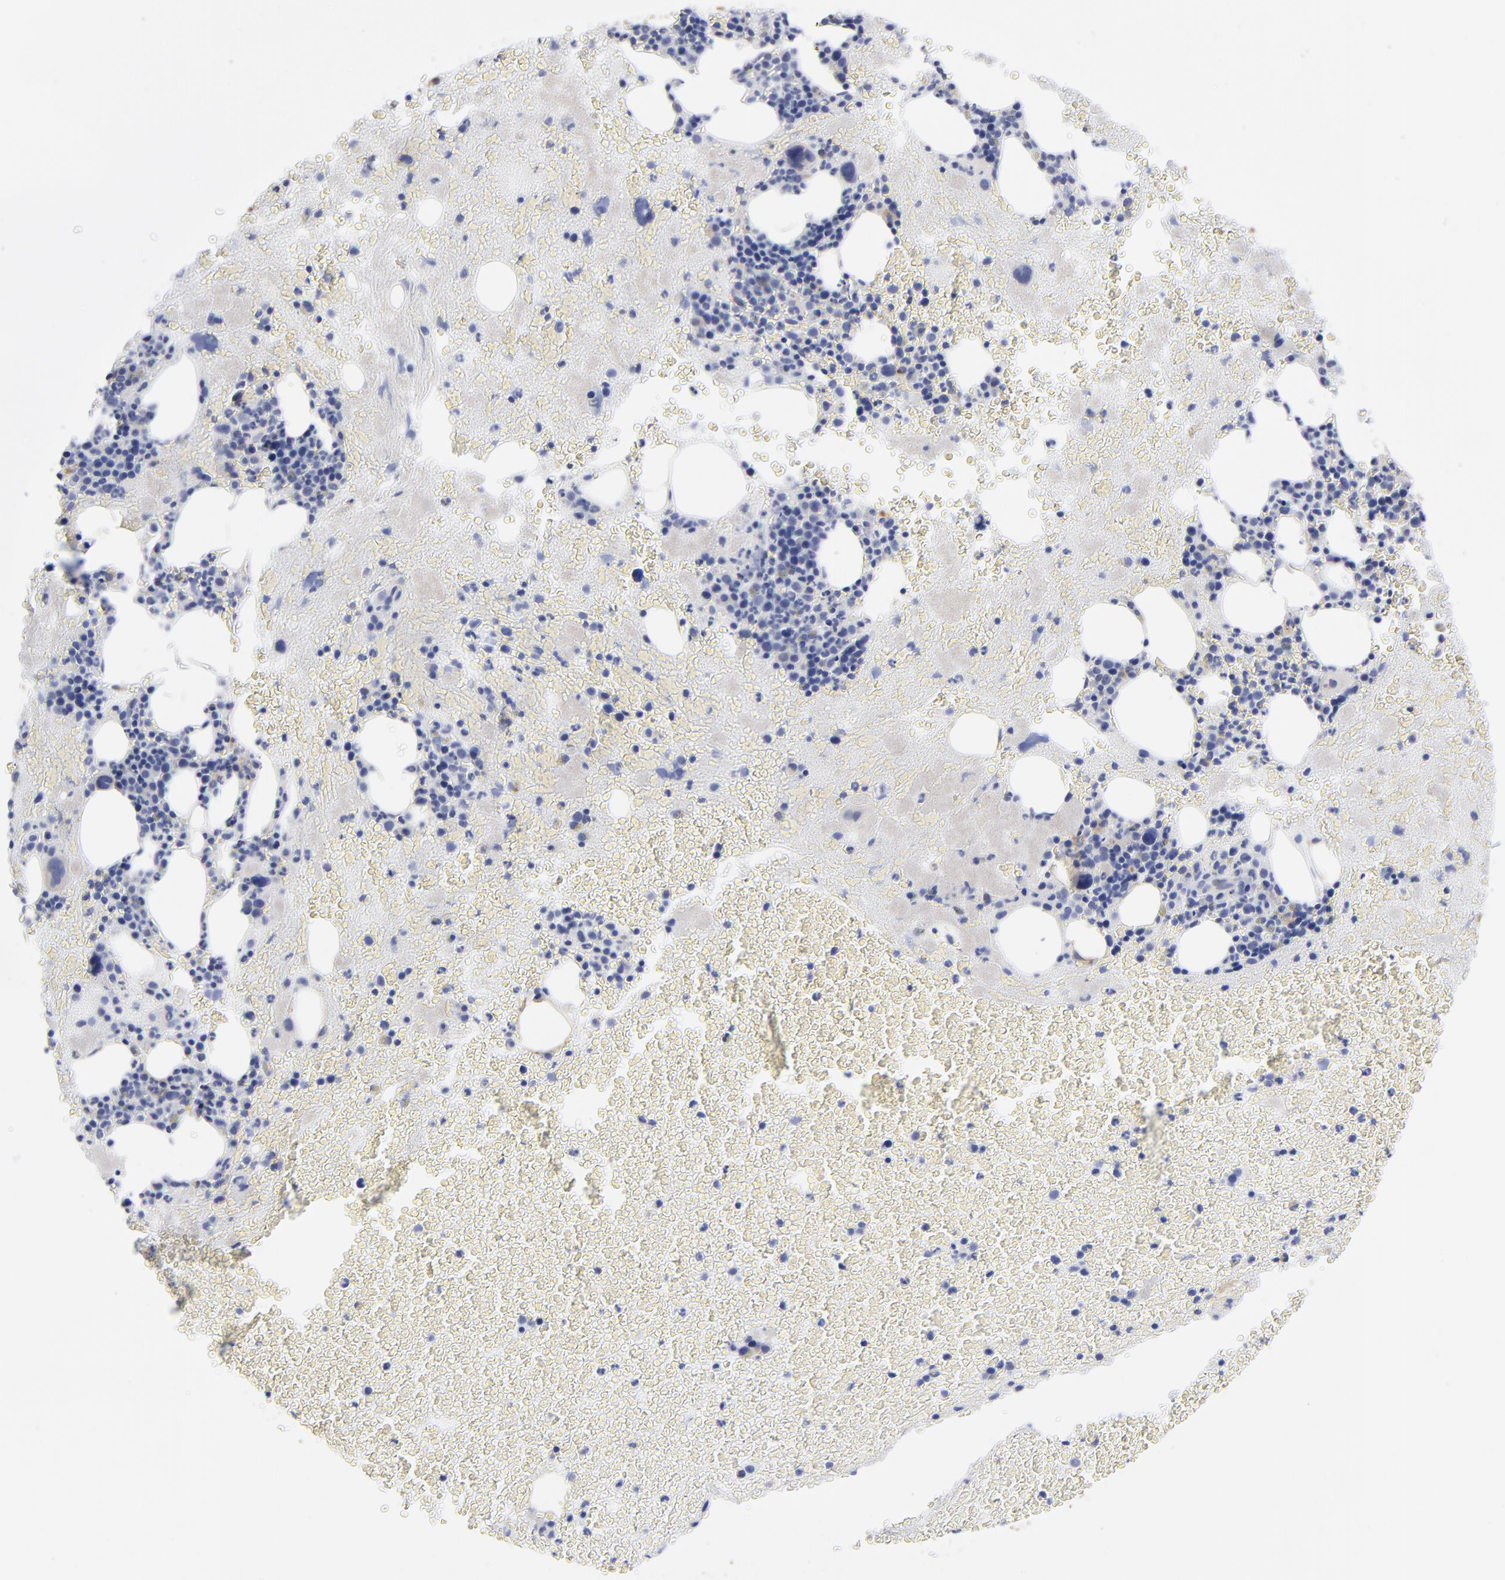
{"staining": {"intensity": "moderate", "quantity": "<25%", "location": "cytoplasmic/membranous"}, "tissue": "bone marrow", "cell_type": "Hematopoietic cells", "image_type": "normal", "snomed": [{"axis": "morphology", "description": "Normal tissue, NOS"}, {"axis": "topography", "description": "Bone marrow"}], "caption": "Protein staining by immunohistochemistry (IHC) displays moderate cytoplasmic/membranous positivity in approximately <25% of hematopoietic cells in benign bone marrow.", "gene": "CILP", "patient": {"sex": "male", "age": 76}}